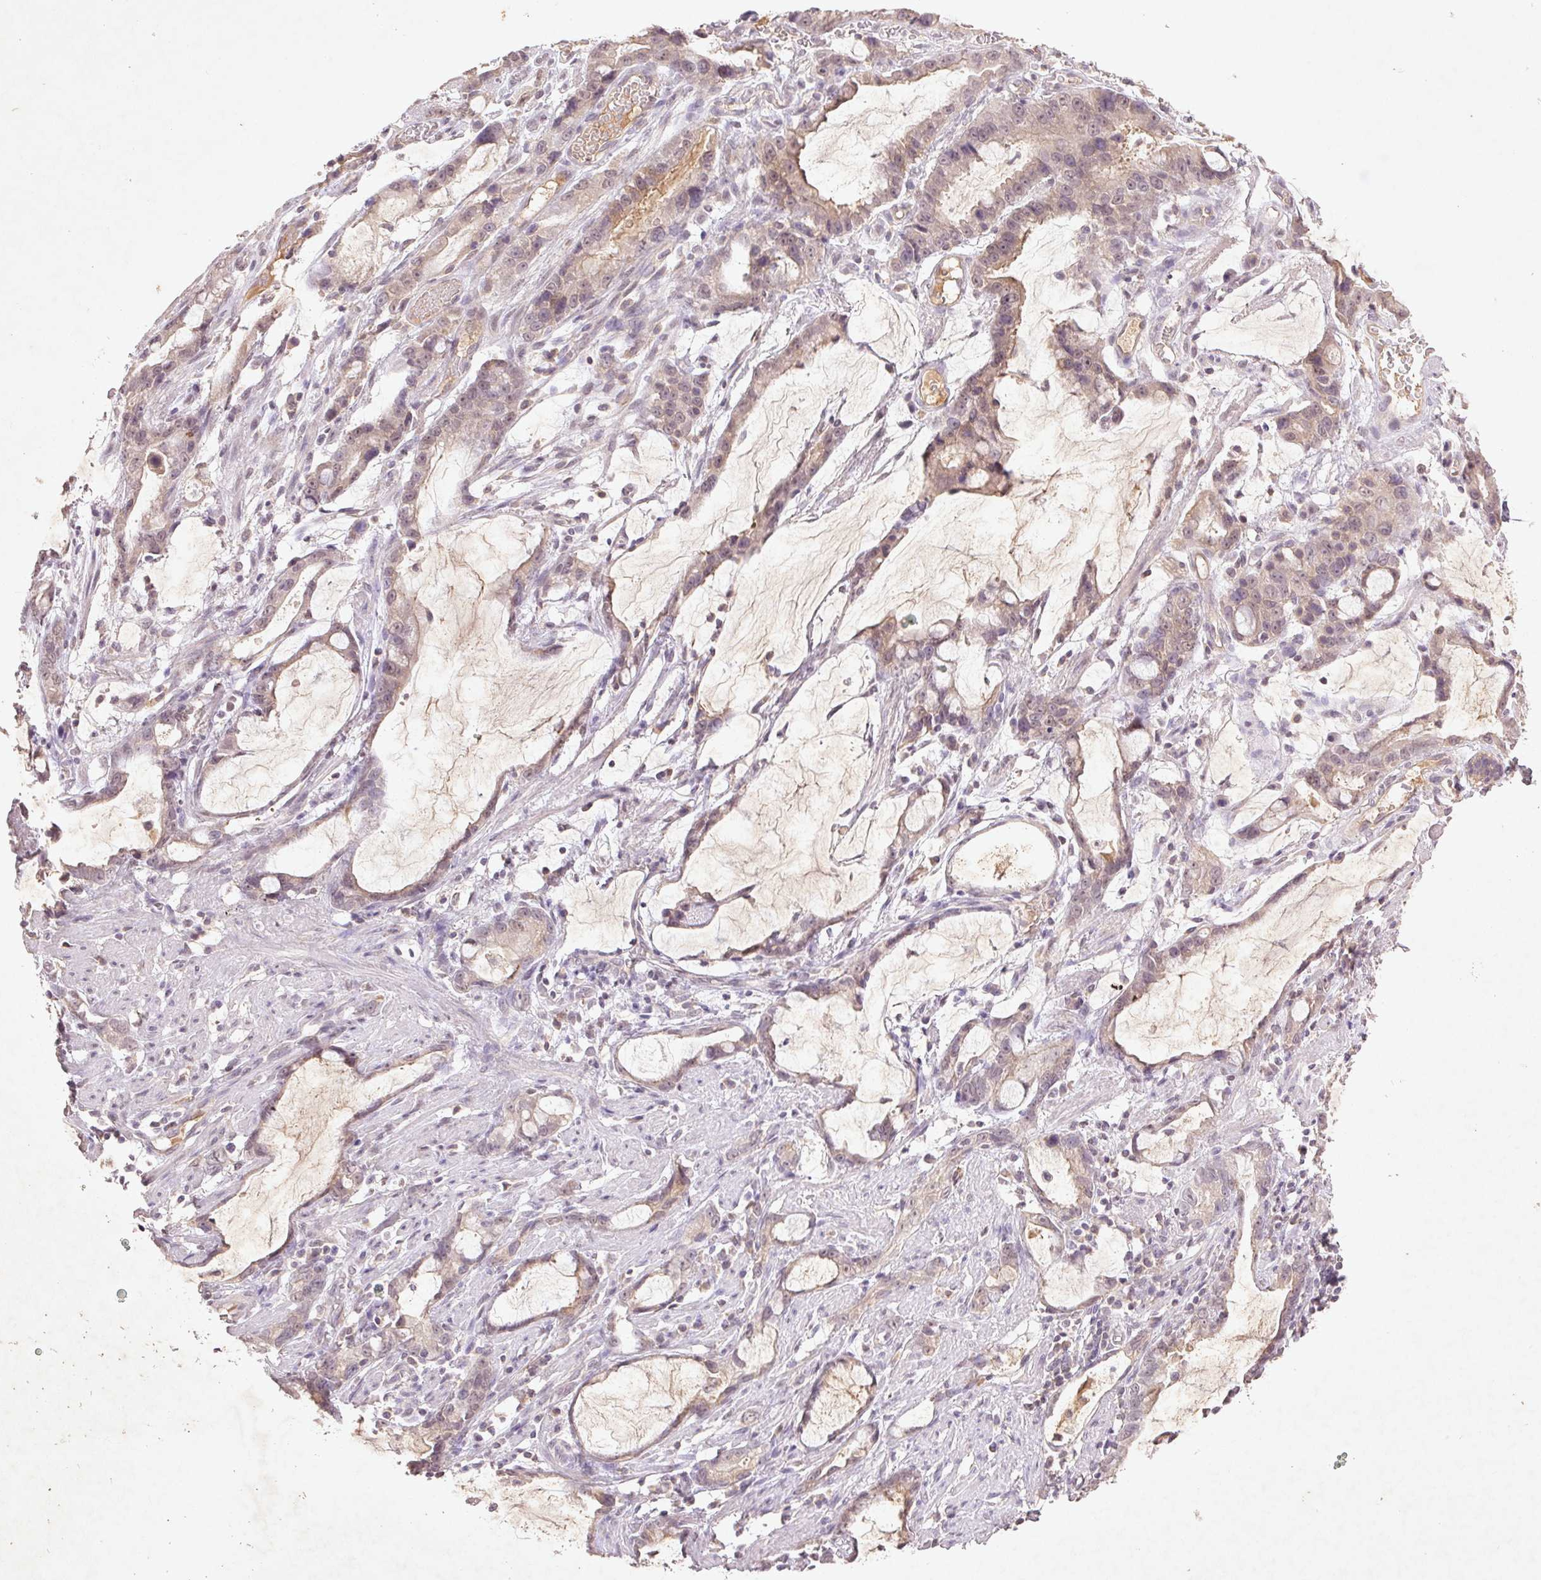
{"staining": {"intensity": "weak", "quantity": "25%-75%", "location": "cytoplasmic/membranous,nuclear"}, "tissue": "stomach cancer", "cell_type": "Tumor cells", "image_type": "cancer", "snomed": [{"axis": "morphology", "description": "Adenocarcinoma, NOS"}, {"axis": "topography", "description": "Stomach"}], "caption": "High-magnification brightfield microscopy of adenocarcinoma (stomach) stained with DAB (brown) and counterstained with hematoxylin (blue). tumor cells exhibit weak cytoplasmic/membranous and nuclear expression is appreciated in approximately25%-75% of cells.", "gene": "FAM168B", "patient": {"sex": "male", "age": 55}}